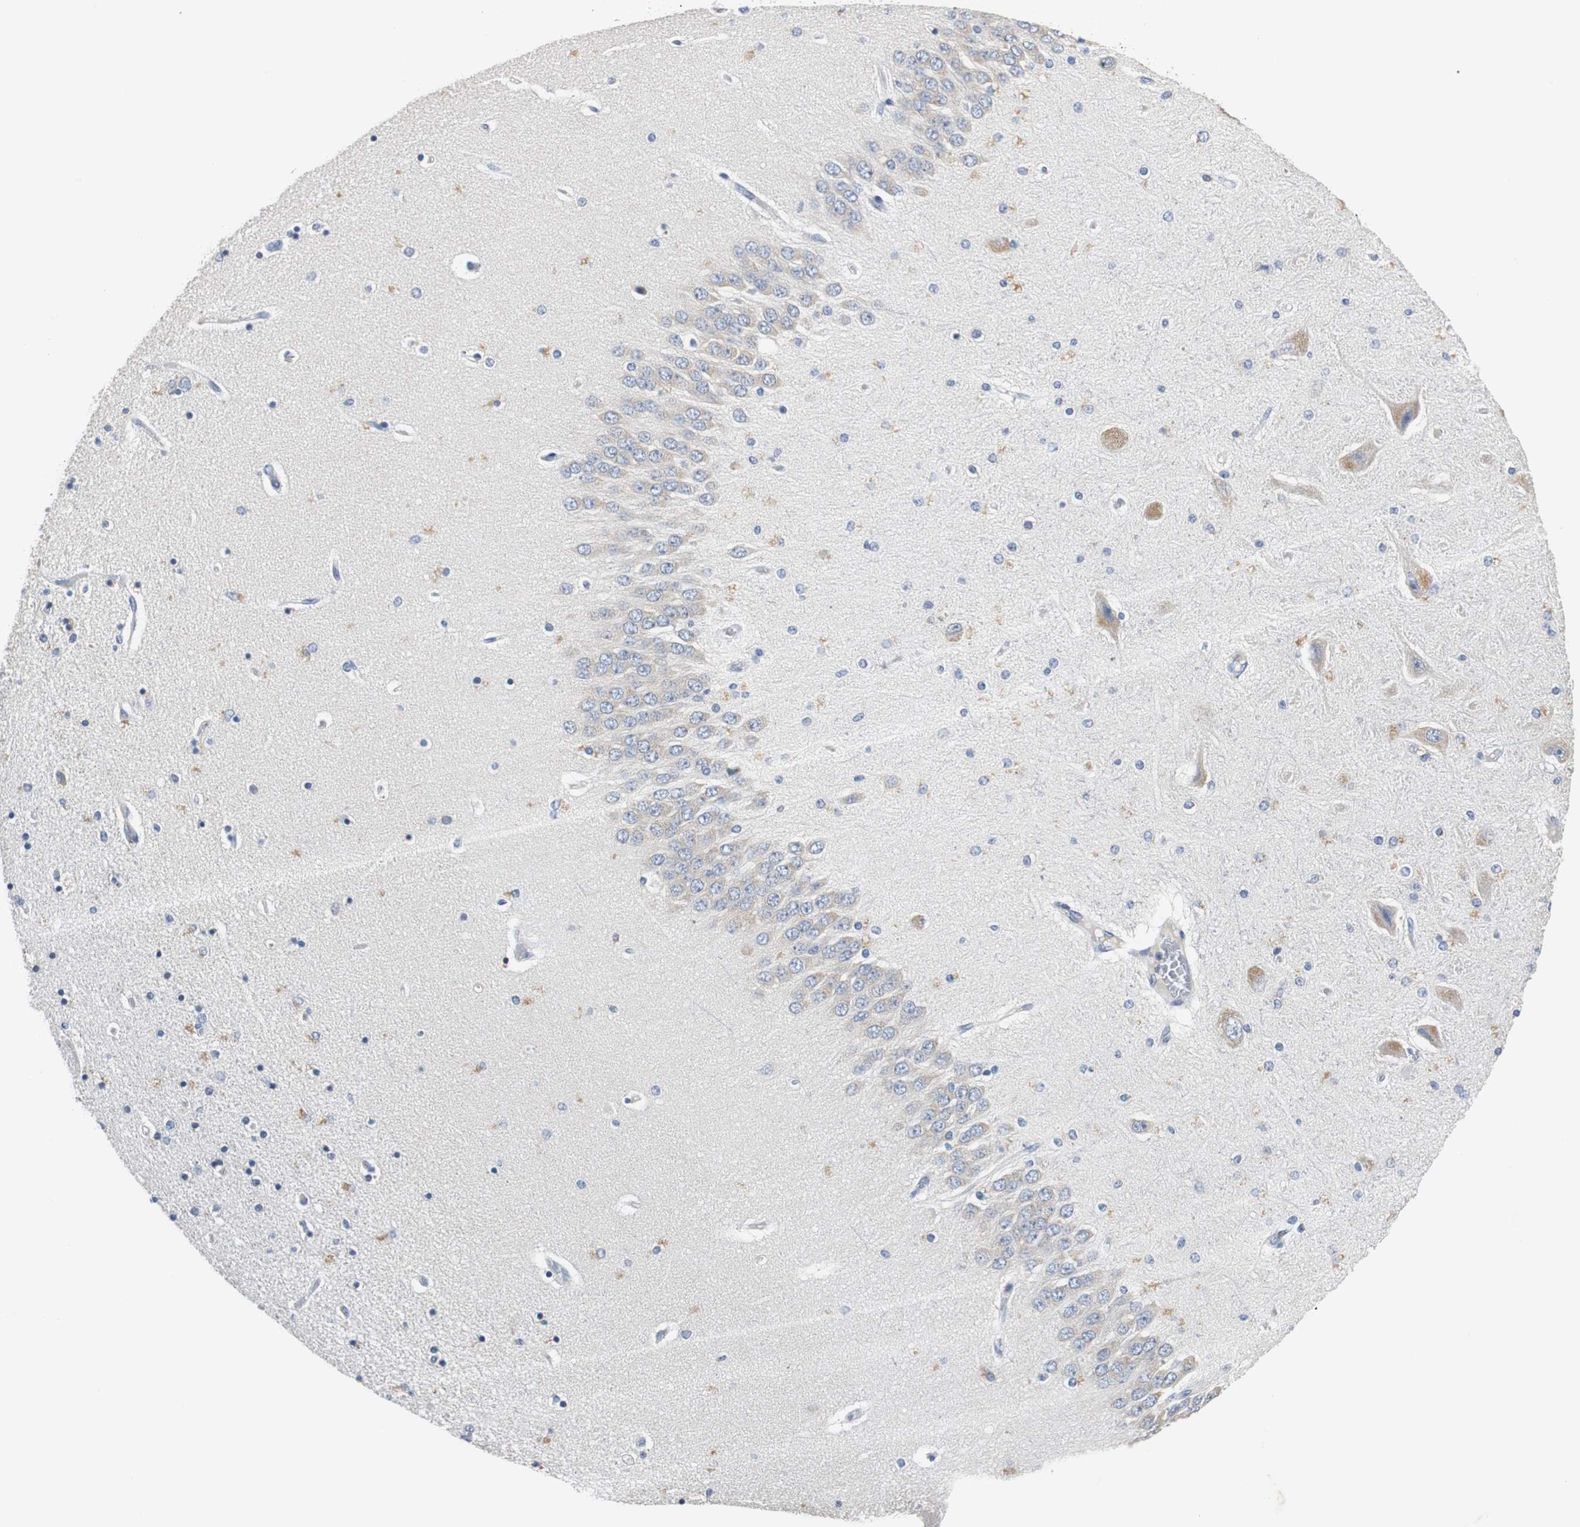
{"staining": {"intensity": "weak", "quantity": "<25%", "location": "cytoplasmic/membranous"}, "tissue": "hippocampus", "cell_type": "Glial cells", "image_type": "normal", "snomed": [{"axis": "morphology", "description": "Normal tissue, NOS"}, {"axis": "topography", "description": "Hippocampus"}], "caption": "Immunohistochemical staining of unremarkable human hippocampus exhibits no significant positivity in glial cells.", "gene": "PCK1", "patient": {"sex": "female", "age": 54}}